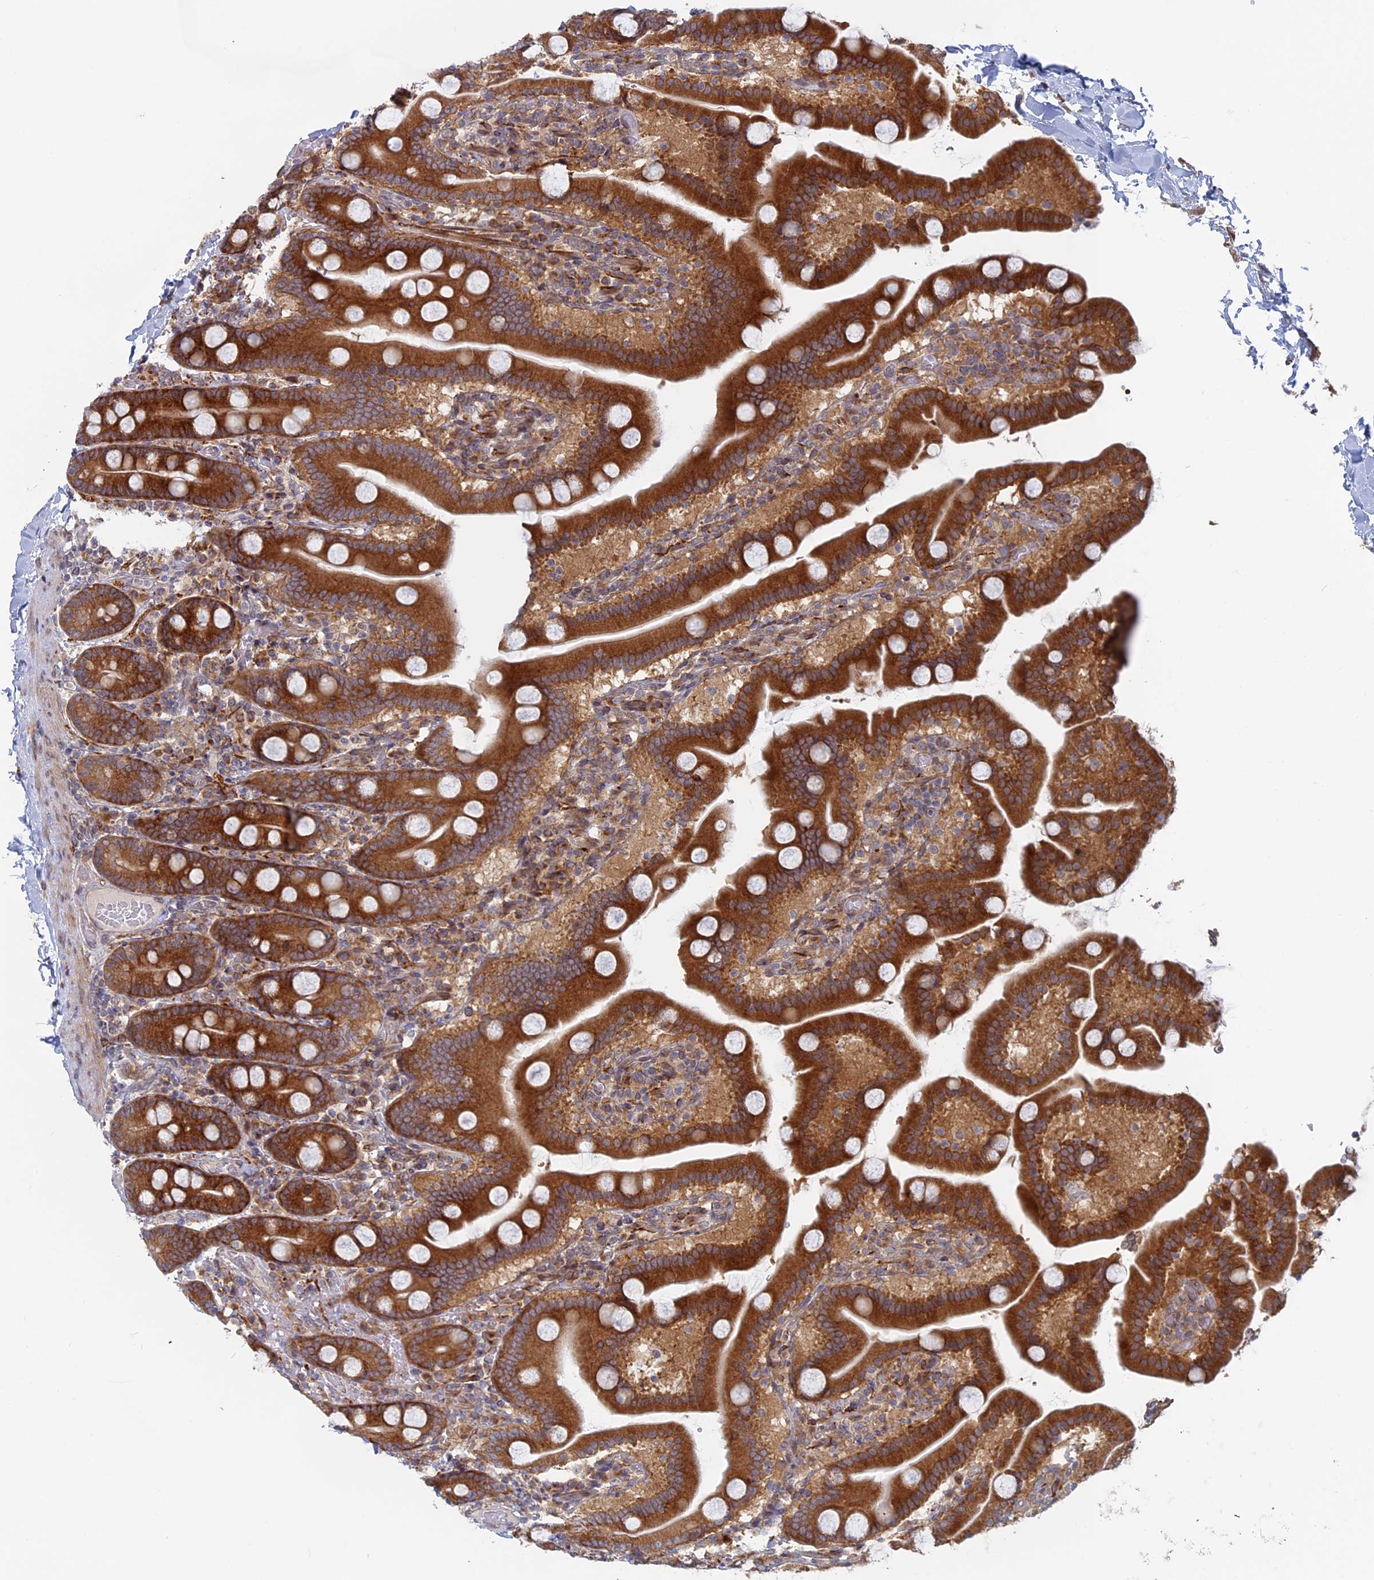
{"staining": {"intensity": "strong", "quantity": ">75%", "location": "cytoplasmic/membranous"}, "tissue": "duodenum", "cell_type": "Glandular cells", "image_type": "normal", "snomed": [{"axis": "morphology", "description": "Normal tissue, NOS"}, {"axis": "topography", "description": "Duodenum"}], "caption": "Immunohistochemical staining of unremarkable human duodenum demonstrates >75% levels of strong cytoplasmic/membranous protein positivity in approximately >75% of glandular cells.", "gene": "TBC1D30", "patient": {"sex": "male", "age": 55}}